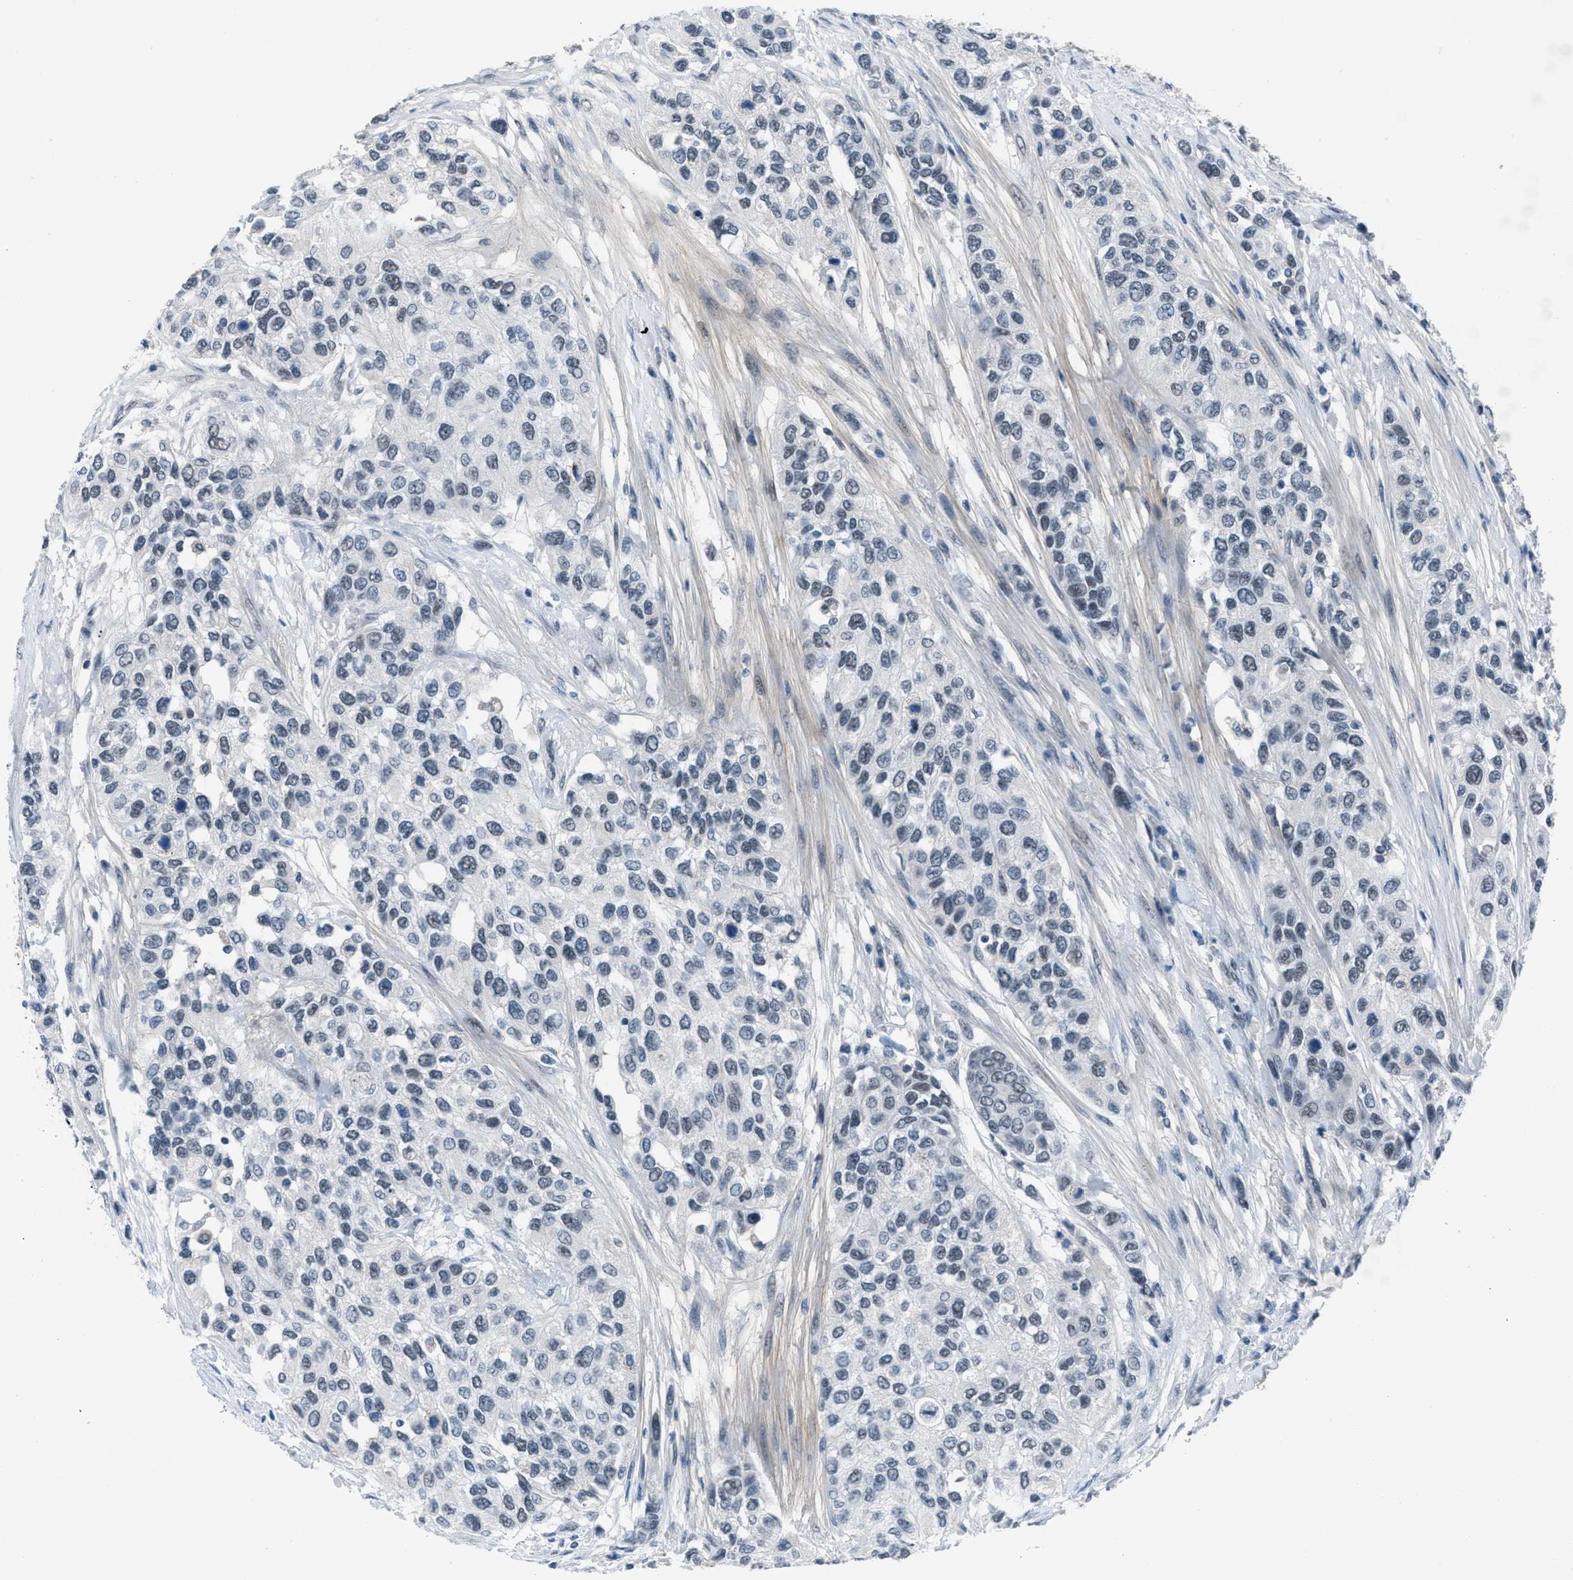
{"staining": {"intensity": "negative", "quantity": "none", "location": "none"}, "tissue": "urothelial cancer", "cell_type": "Tumor cells", "image_type": "cancer", "snomed": [{"axis": "morphology", "description": "Urothelial carcinoma, High grade"}, {"axis": "topography", "description": "Urinary bladder"}], "caption": "High magnification brightfield microscopy of urothelial cancer stained with DAB (3,3'-diaminobenzidine) (brown) and counterstained with hematoxylin (blue): tumor cells show no significant expression. (Brightfield microscopy of DAB immunohistochemistry (IHC) at high magnification).", "gene": "ANAPC11", "patient": {"sex": "female", "age": 56}}